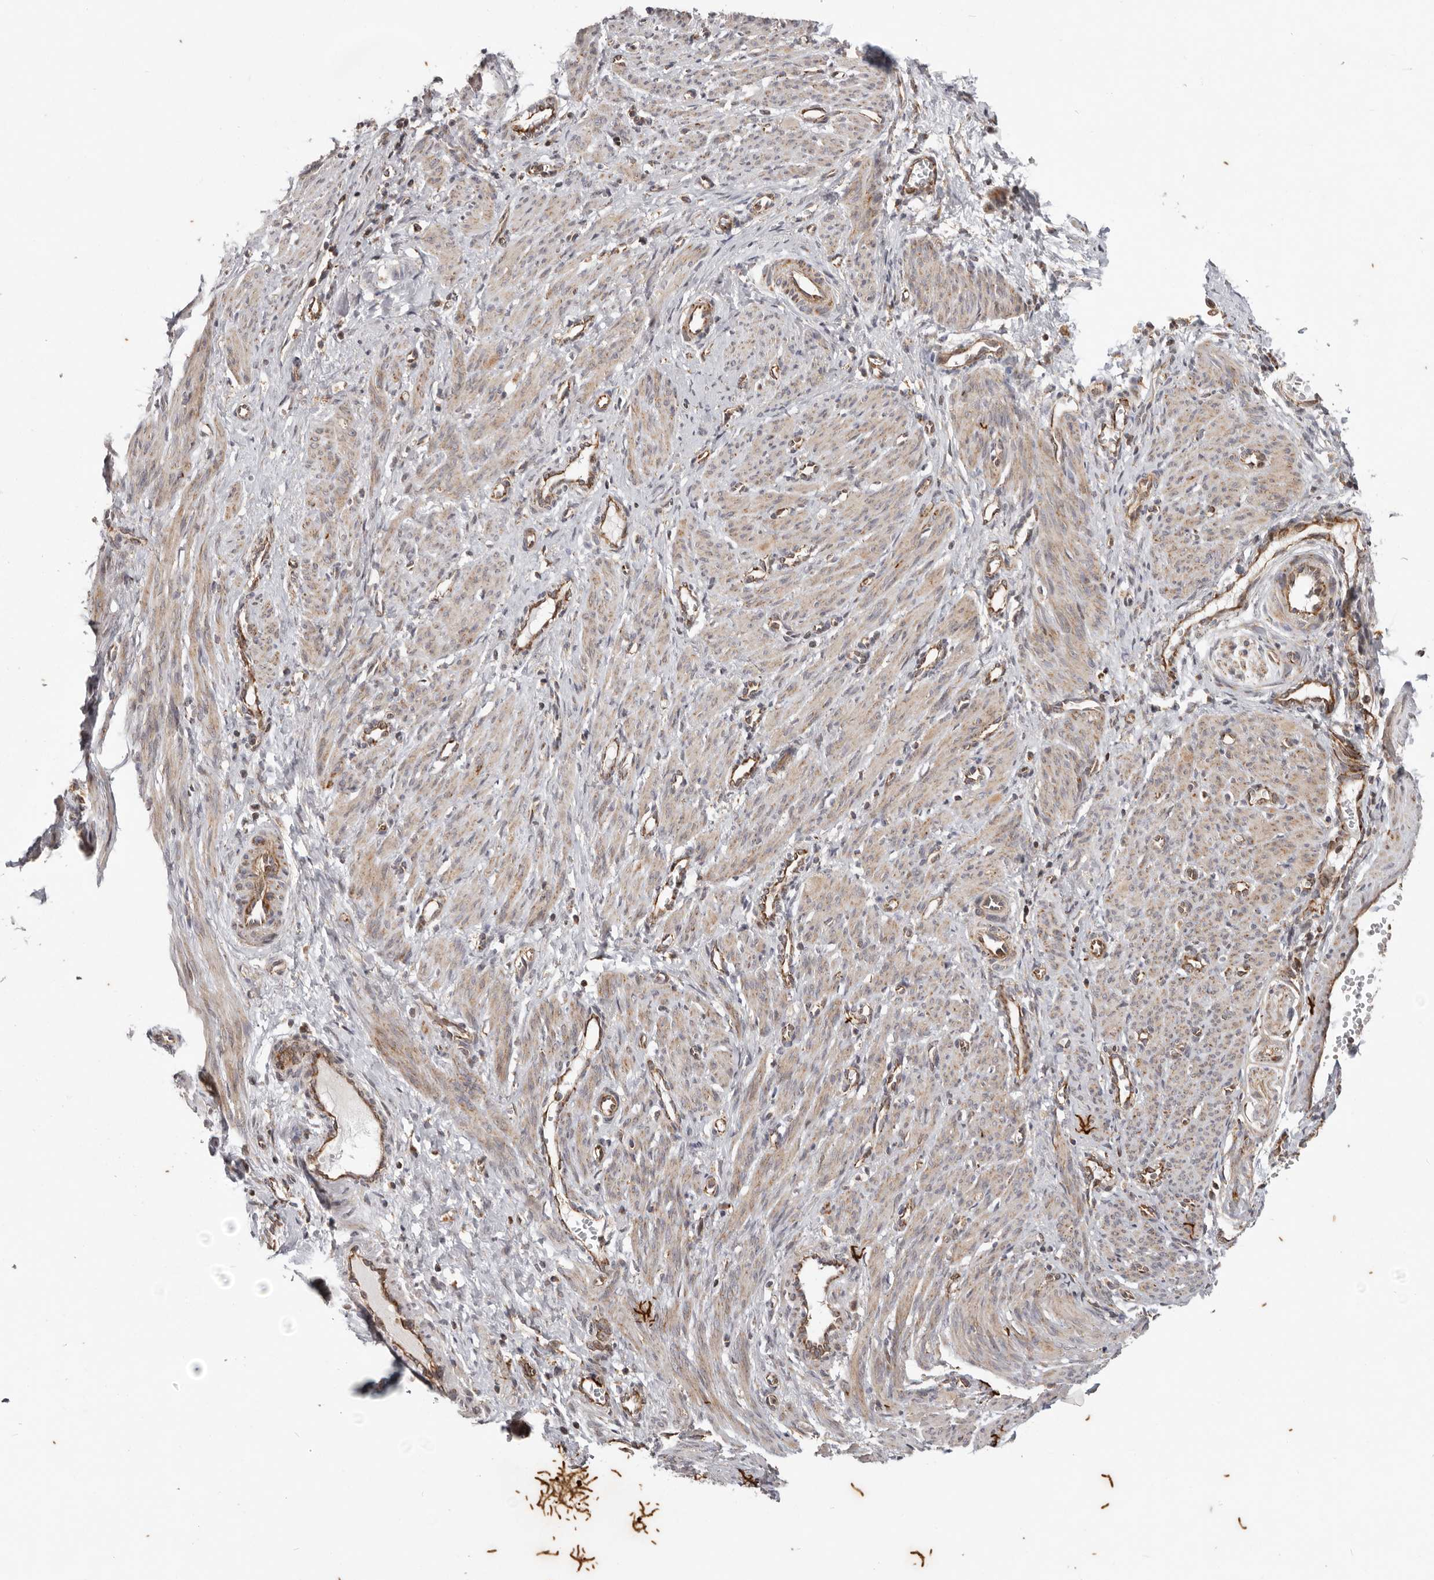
{"staining": {"intensity": "weak", "quantity": "25%-75%", "location": "cytoplasmic/membranous"}, "tissue": "smooth muscle", "cell_type": "Smooth muscle cells", "image_type": "normal", "snomed": [{"axis": "morphology", "description": "Normal tissue, NOS"}, {"axis": "topography", "description": "Endometrium"}], "caption": "This image exhibits normal smooth muscle stained with immunohistochemistry to label a protein in brown. The cytoplasmic/membranous of smooth muscle cells show weak positivity for the protein. Nuclei are counter-stained blue.", "gene": "MRPS10", "patient": {"sex": "female", "age": 33}}